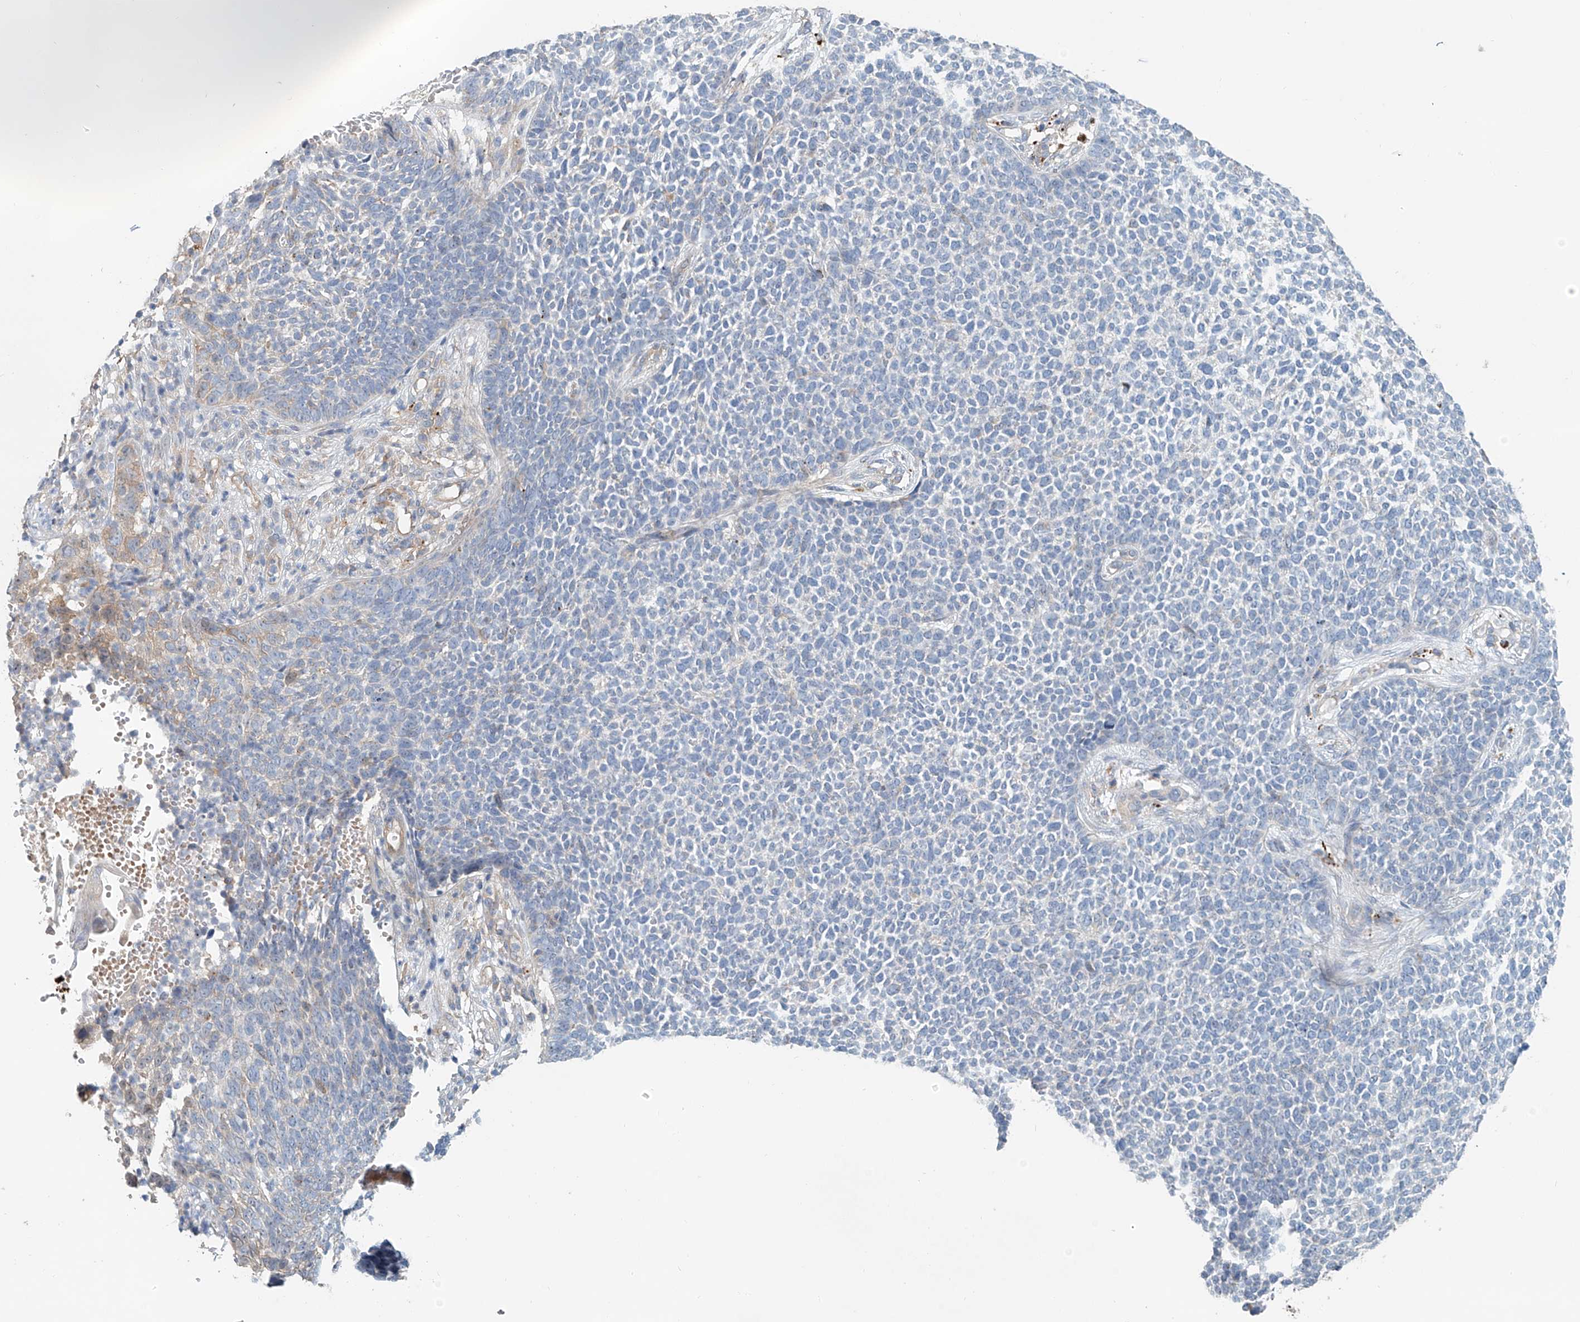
{"staining": {"intensity": "negative", "quantity": "none", "location": "none"}, "tissue": "skin cancer", "cell_type": "Tumor cells", "image_type": "cancer", "snomed": [{"axis": "morphology", "description": "Basal cell carcinoma"}, {"axis": "topography", "description": "Skin"}], "caption": "Histopathology image shows no protein staining in tumor cells of skin cancer tissue.", "gene": "TRIM47", "patient": {"sex": "female", "age": 84}}